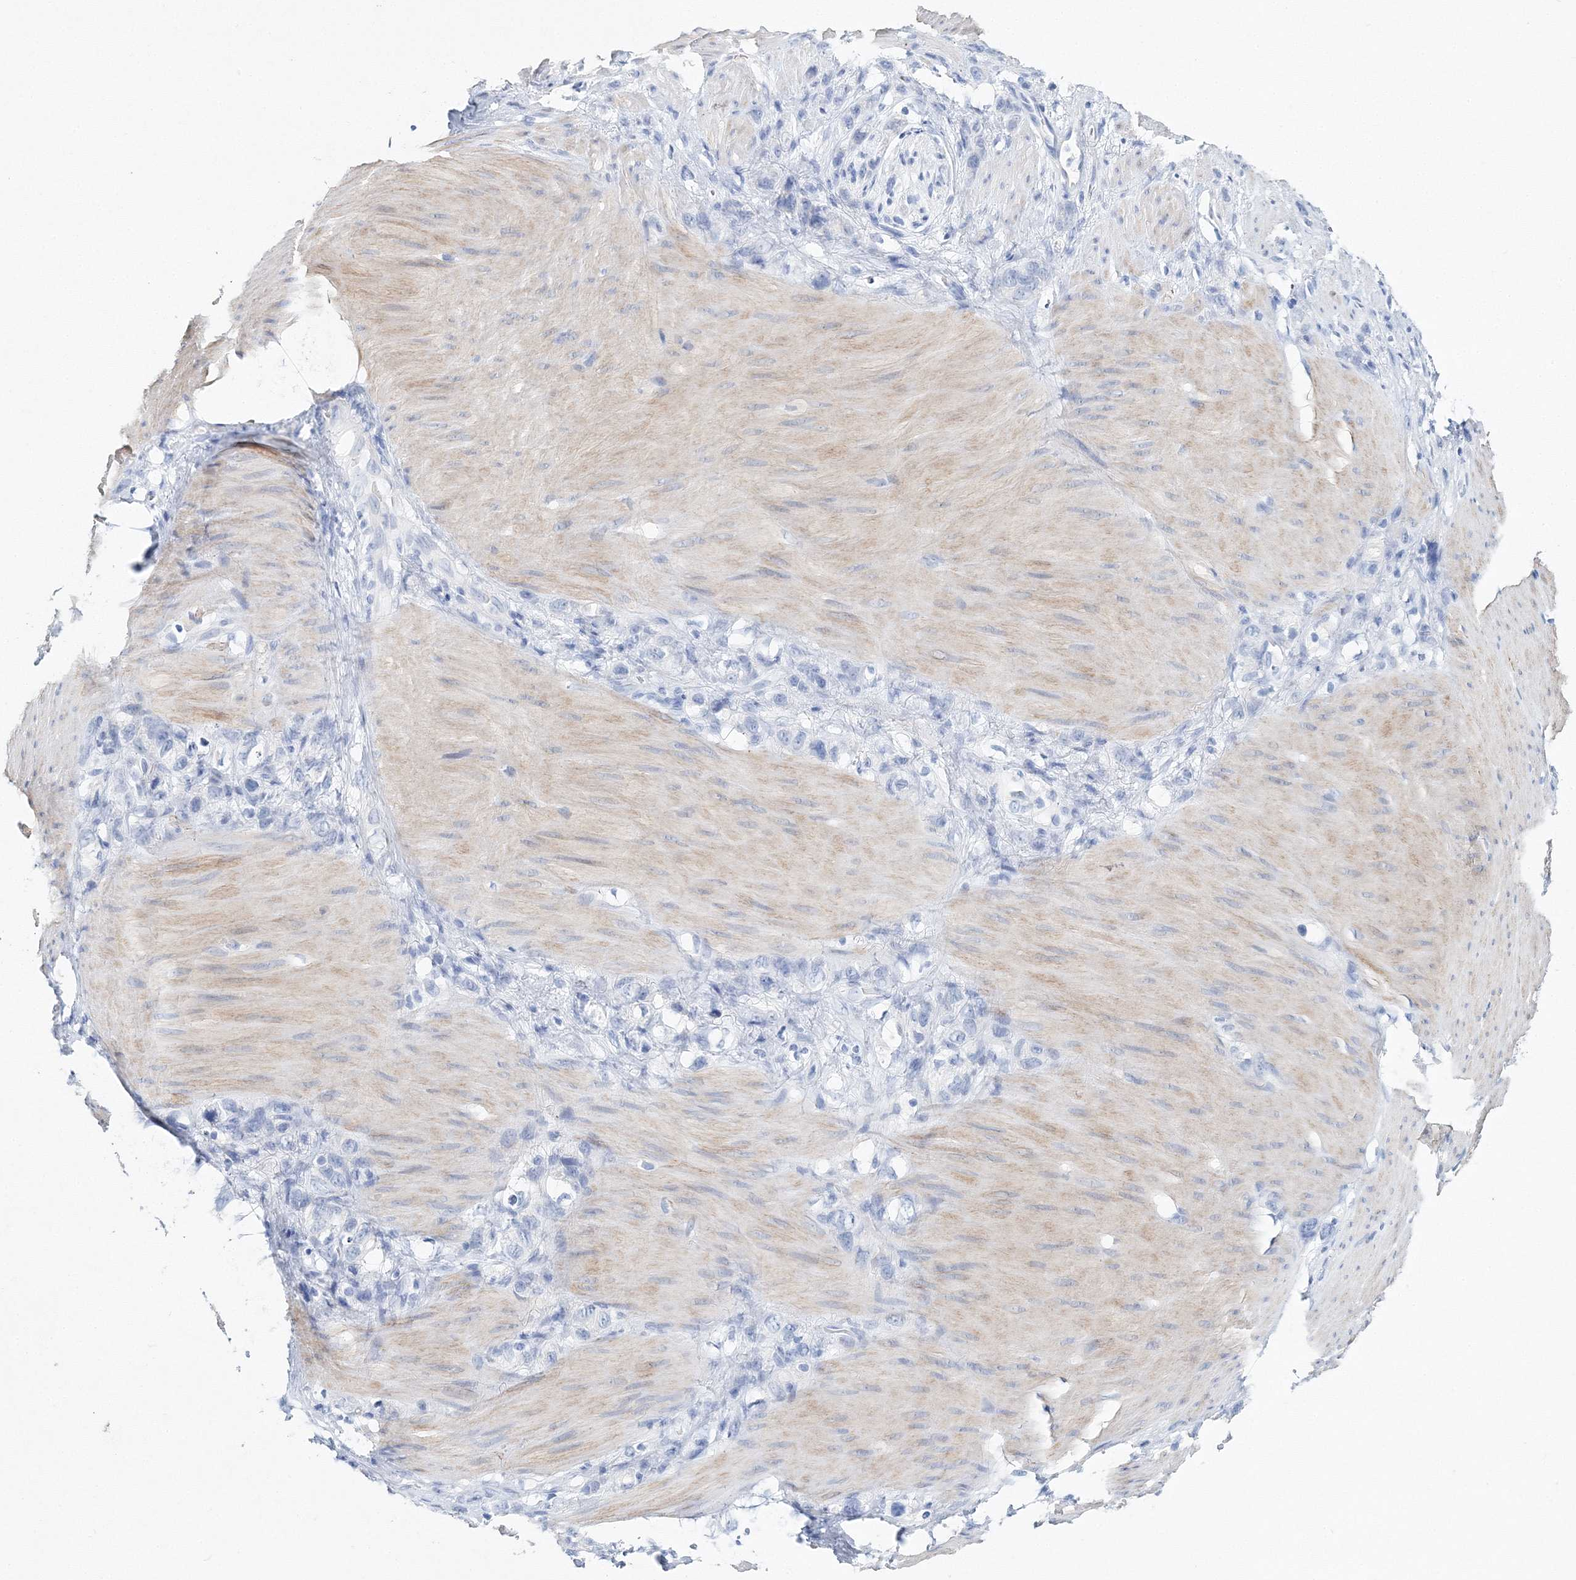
{"staining": {"intensity": "negative", "quantity": "none", "location": "none"}, "tissue": "stomach cancer", "cell_type": "Tumor cells", "image_type": "cancer", "snomed": [{"axis": "morphology", "description": "Normal tissue, NOS"}, {"axis": "morphology", "description": "Adenocarcinoma, NOS"}, {"axis": "morphology", "description": "Adenocarcinoma, High grade"}, {"axis": "topography", "description": "Stomach, upper"}, {"axis": "topography", "description": "Stomach"}], "caption": "Immunohistochemistry (IHC) of human adenocarcinoma (stomach) exhibits no positivity in tumor cells.", "gene": "MYOZ2", "patient": {"sex": "female", "age": 65}}